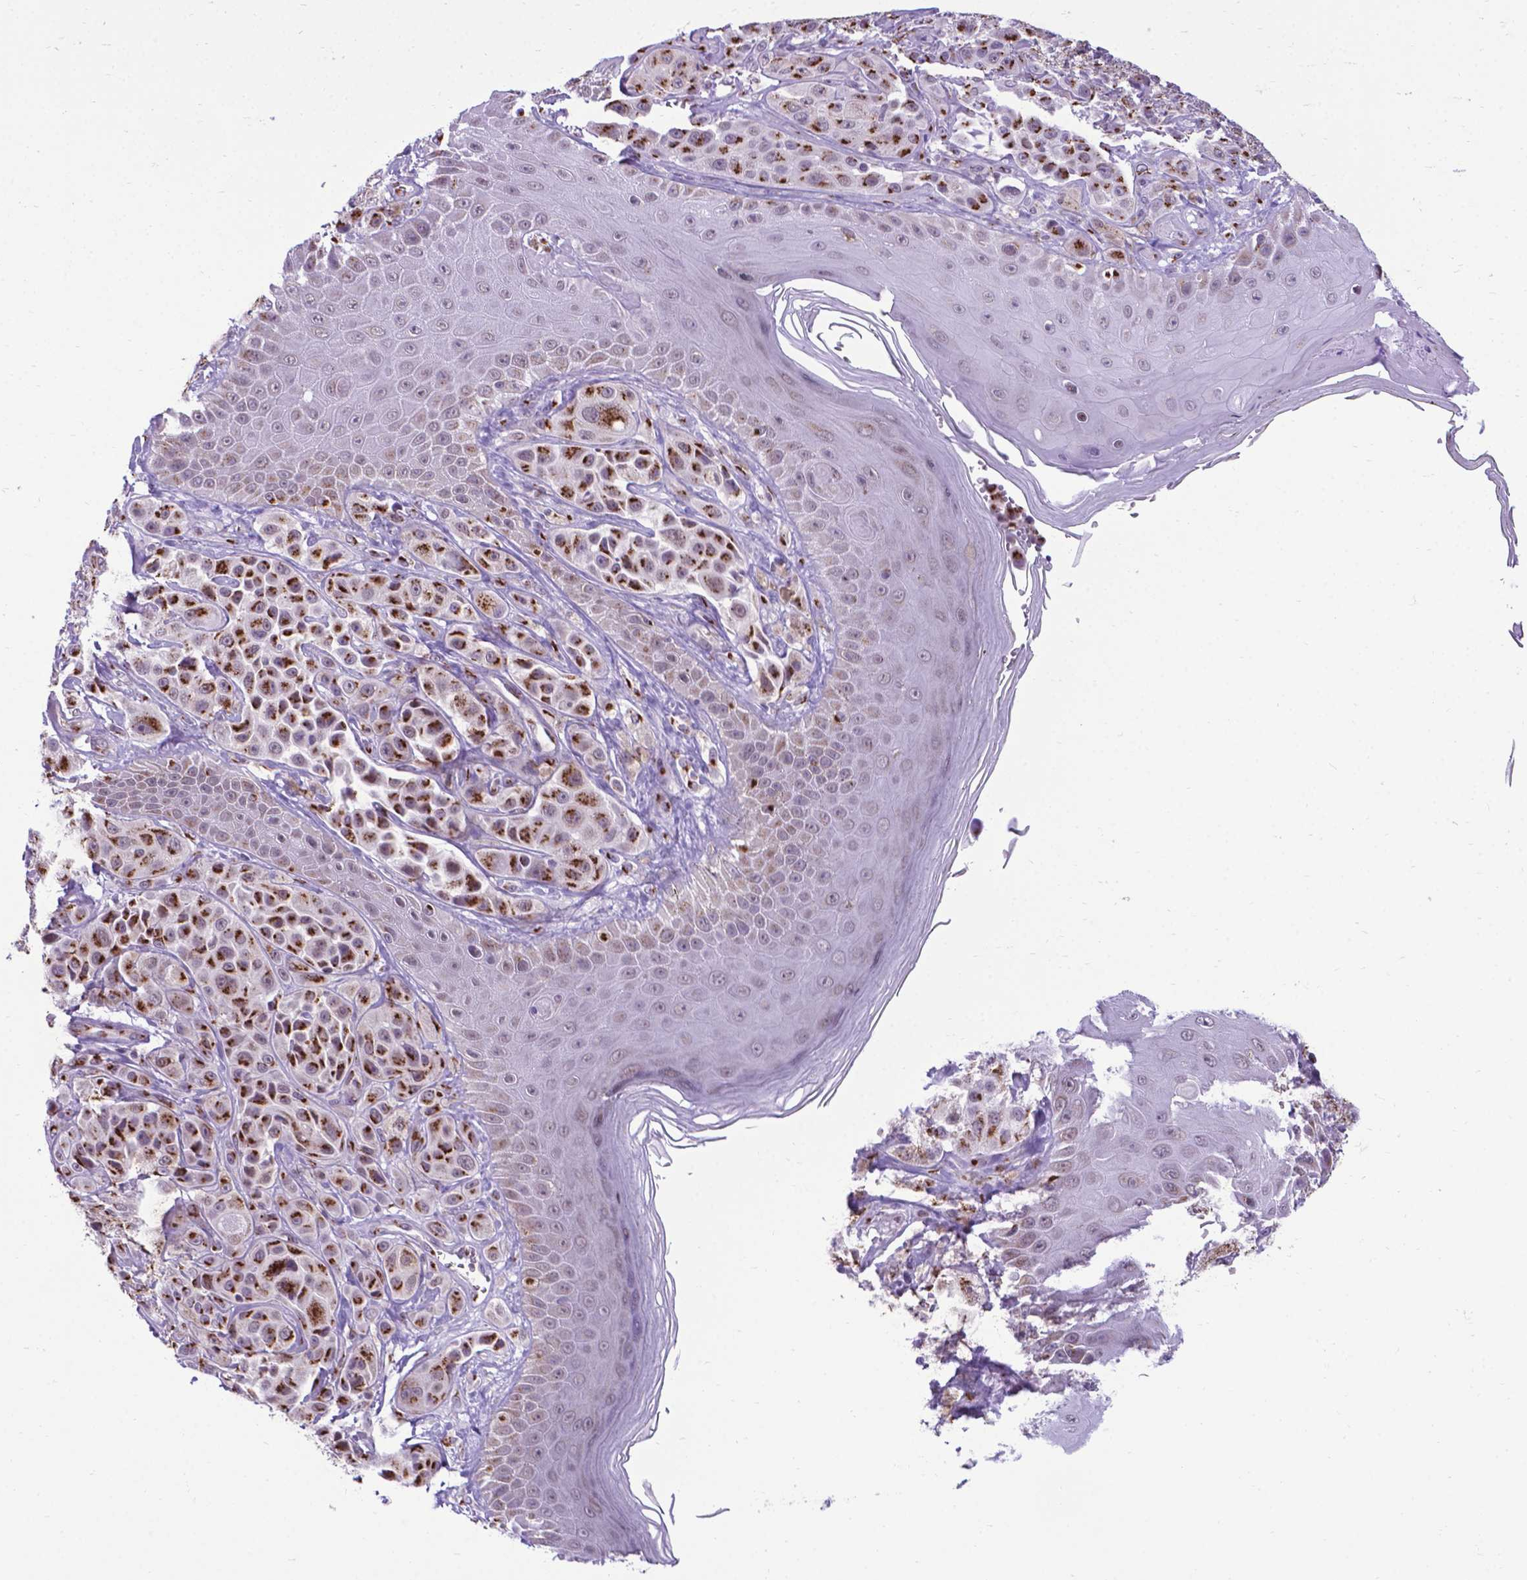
{"staining": {"intensity": "strong", "quantity": ">75%", "location": "cytoplasmic/membranous"}, "tissue": "melanoma", "cell_type": "Tumor cells", "image_type": "cancer", "snomed": [{"axis": "morphology", "description": "Malignant melanoma, NOS"}, {"axis": "topography", "description": "Skin"}], "caption": "A micrograph of human malignant melanoma stained for a protein demonstrates strong cytoplasmic/membranous brown staining in tumor cells.", "gene": "MRPL10", "patient": {"sex": "male", "age": 67}}